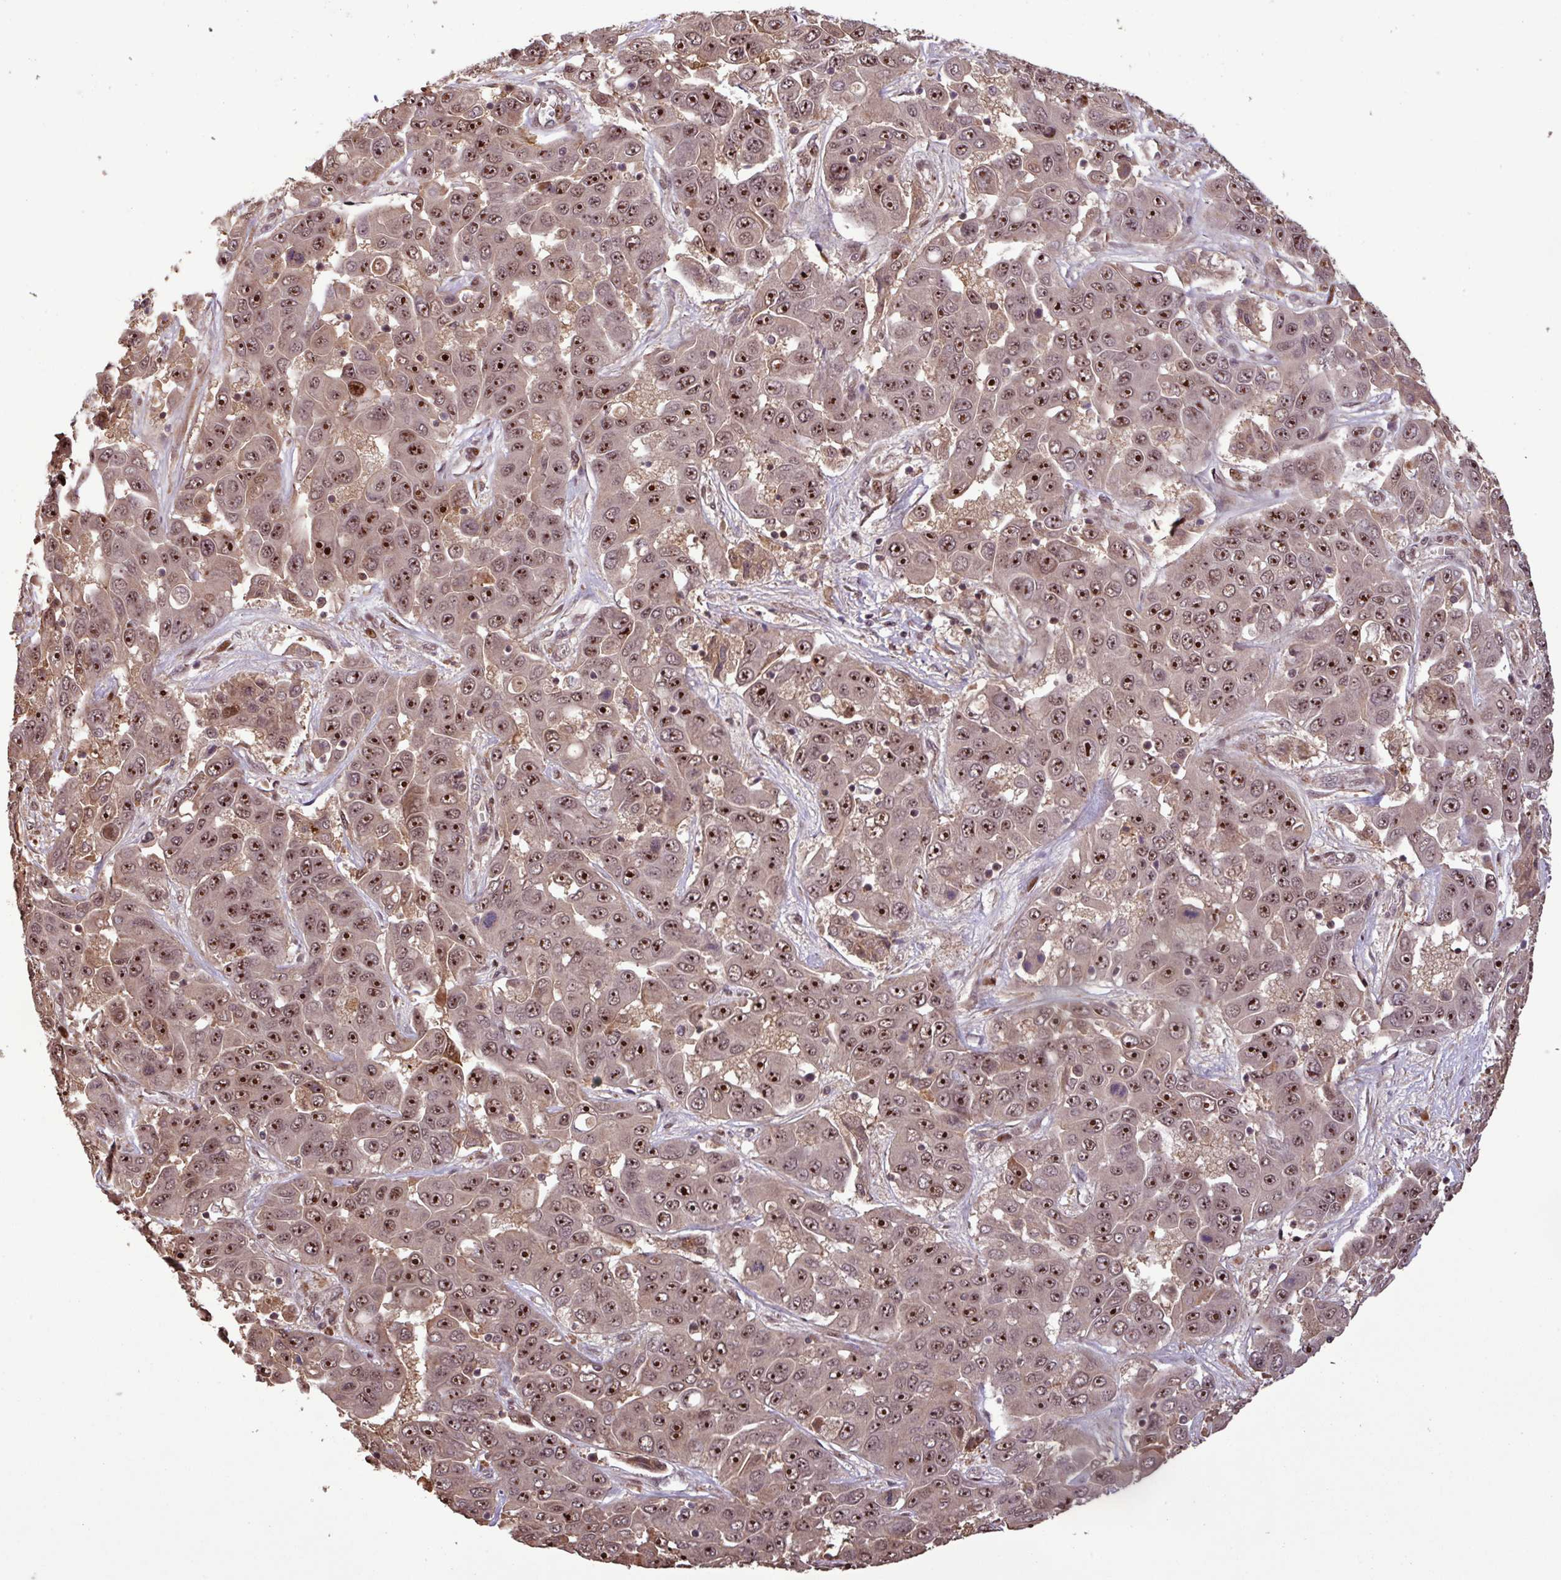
{"staining": {"intensity": "strong", "quantity": ">75%", "location": "nuclear"}, "tissue": "liver cancer", "cell_type": "Tumor cells", "image_type": "cancer", "snomed": [{"axis": "morphology", "description": "Cholangiocarcinoma"}, {"axis": "topography", "description": "Liver"}], "caption": "This photomicrograph shows IHC staining of cholangiocarcinoma (liver), with high strong nuclear staining in about >75% of tumor cells.", "gene": "SLC22A24", "patient": {"sex": "female", "age": 52}}